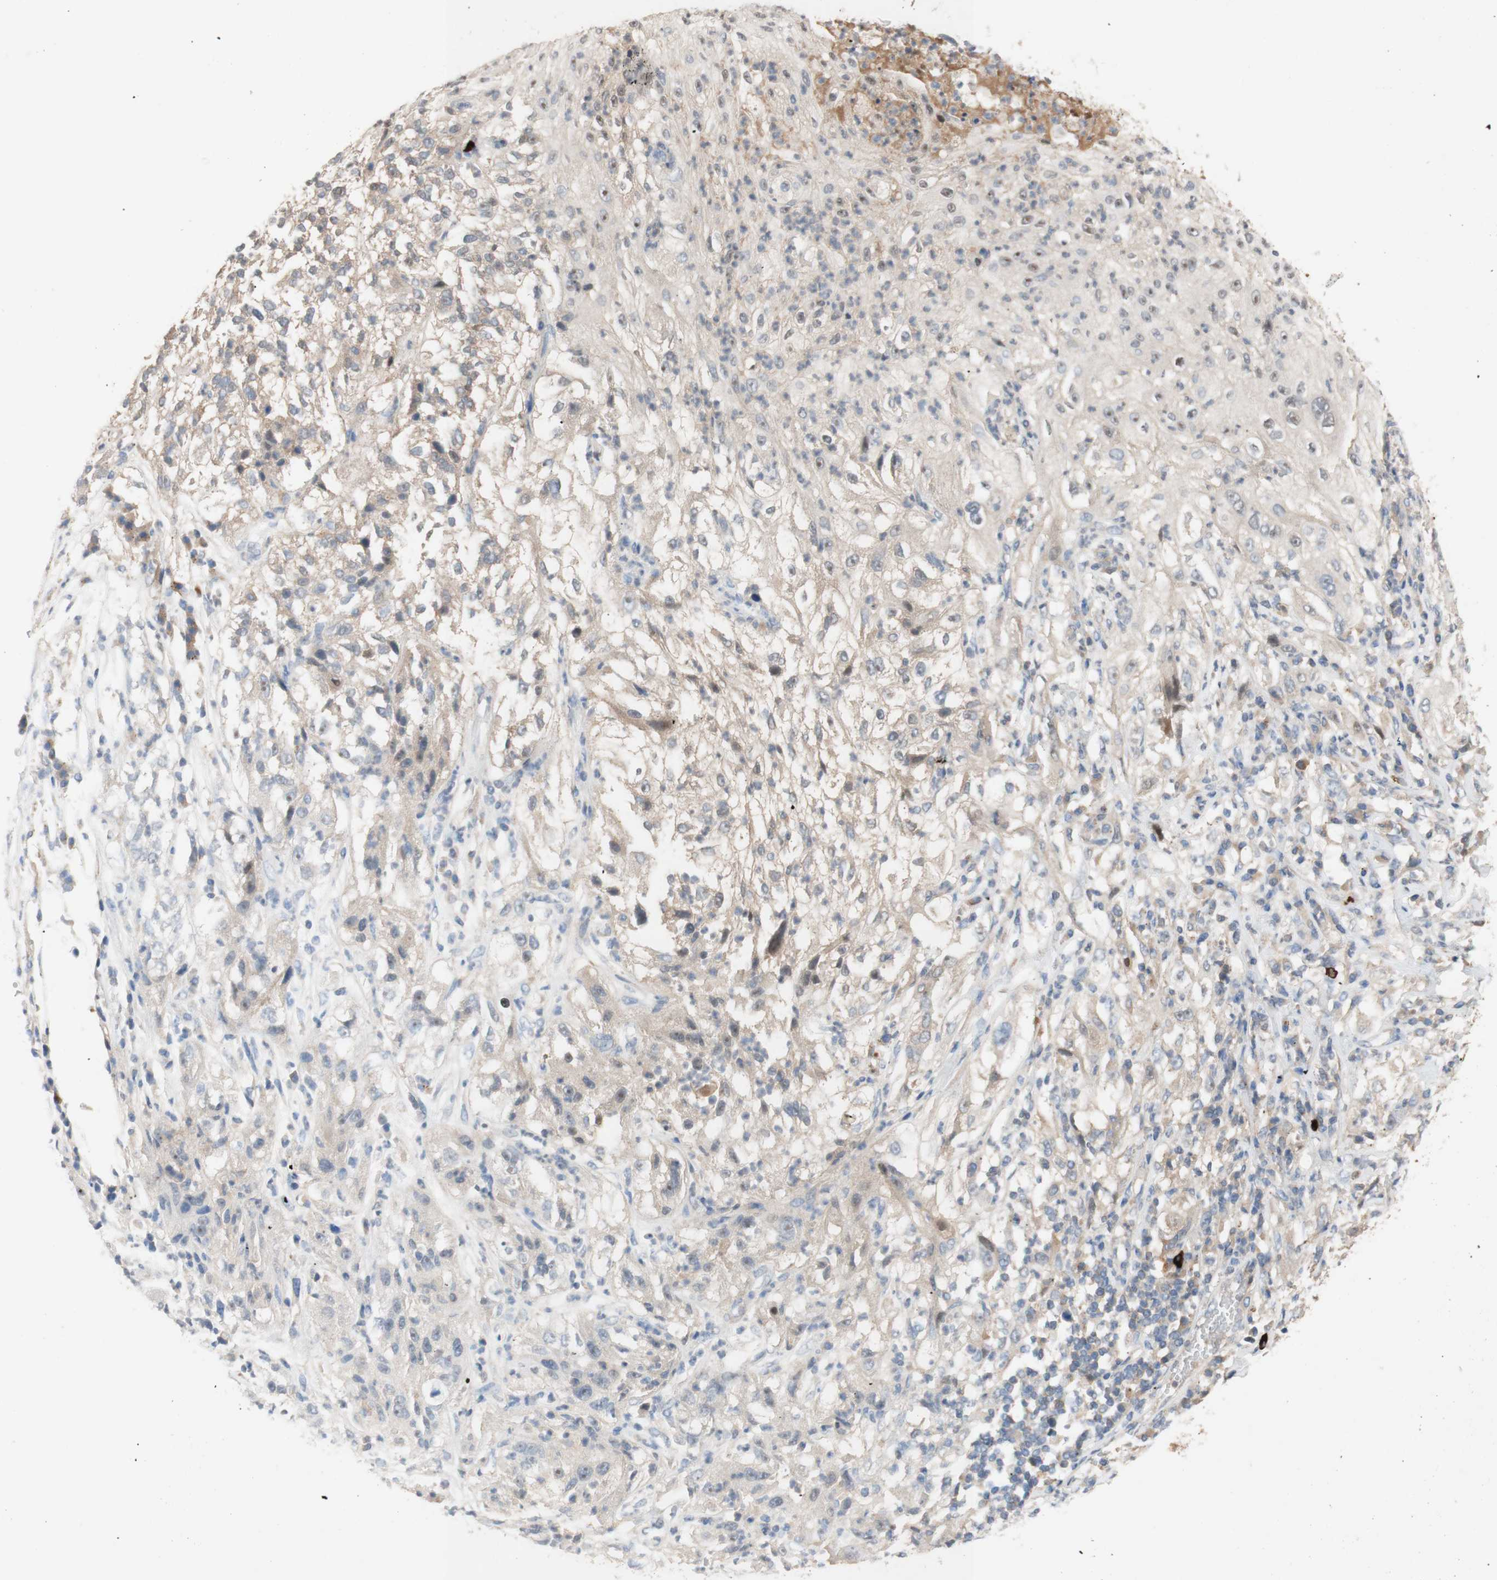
{"staining": {"intensity": "weak", "quantity": ">75%", "location": "cytoplasmic/membranous"}, "tissue": "lung cancer", "cell_type": "Tumor cells", "image_type": "cancer", "snomed": [{"axis": "morphology", "description": "Inflammation, NOS"}, {"axis": "morphology", "description": "Squamous cell carcinoma, NOS"}, {"axis": "topography", "description": "Lymph node"}, {"axis": "topography", "description": "Soft tissue"}, {"axis": "topography", "description": "Lung"}], "caption": "DAB (3,3'-diaminobenzidine) immunohistochemical staining of lung cancer (squamous cell carcinoma) exhibits weak cytoplasmic/membranous protein staining in about >75% of tumor cells.", "gene": "PEX2", "patient": {"sex": "male", "age": 66}}